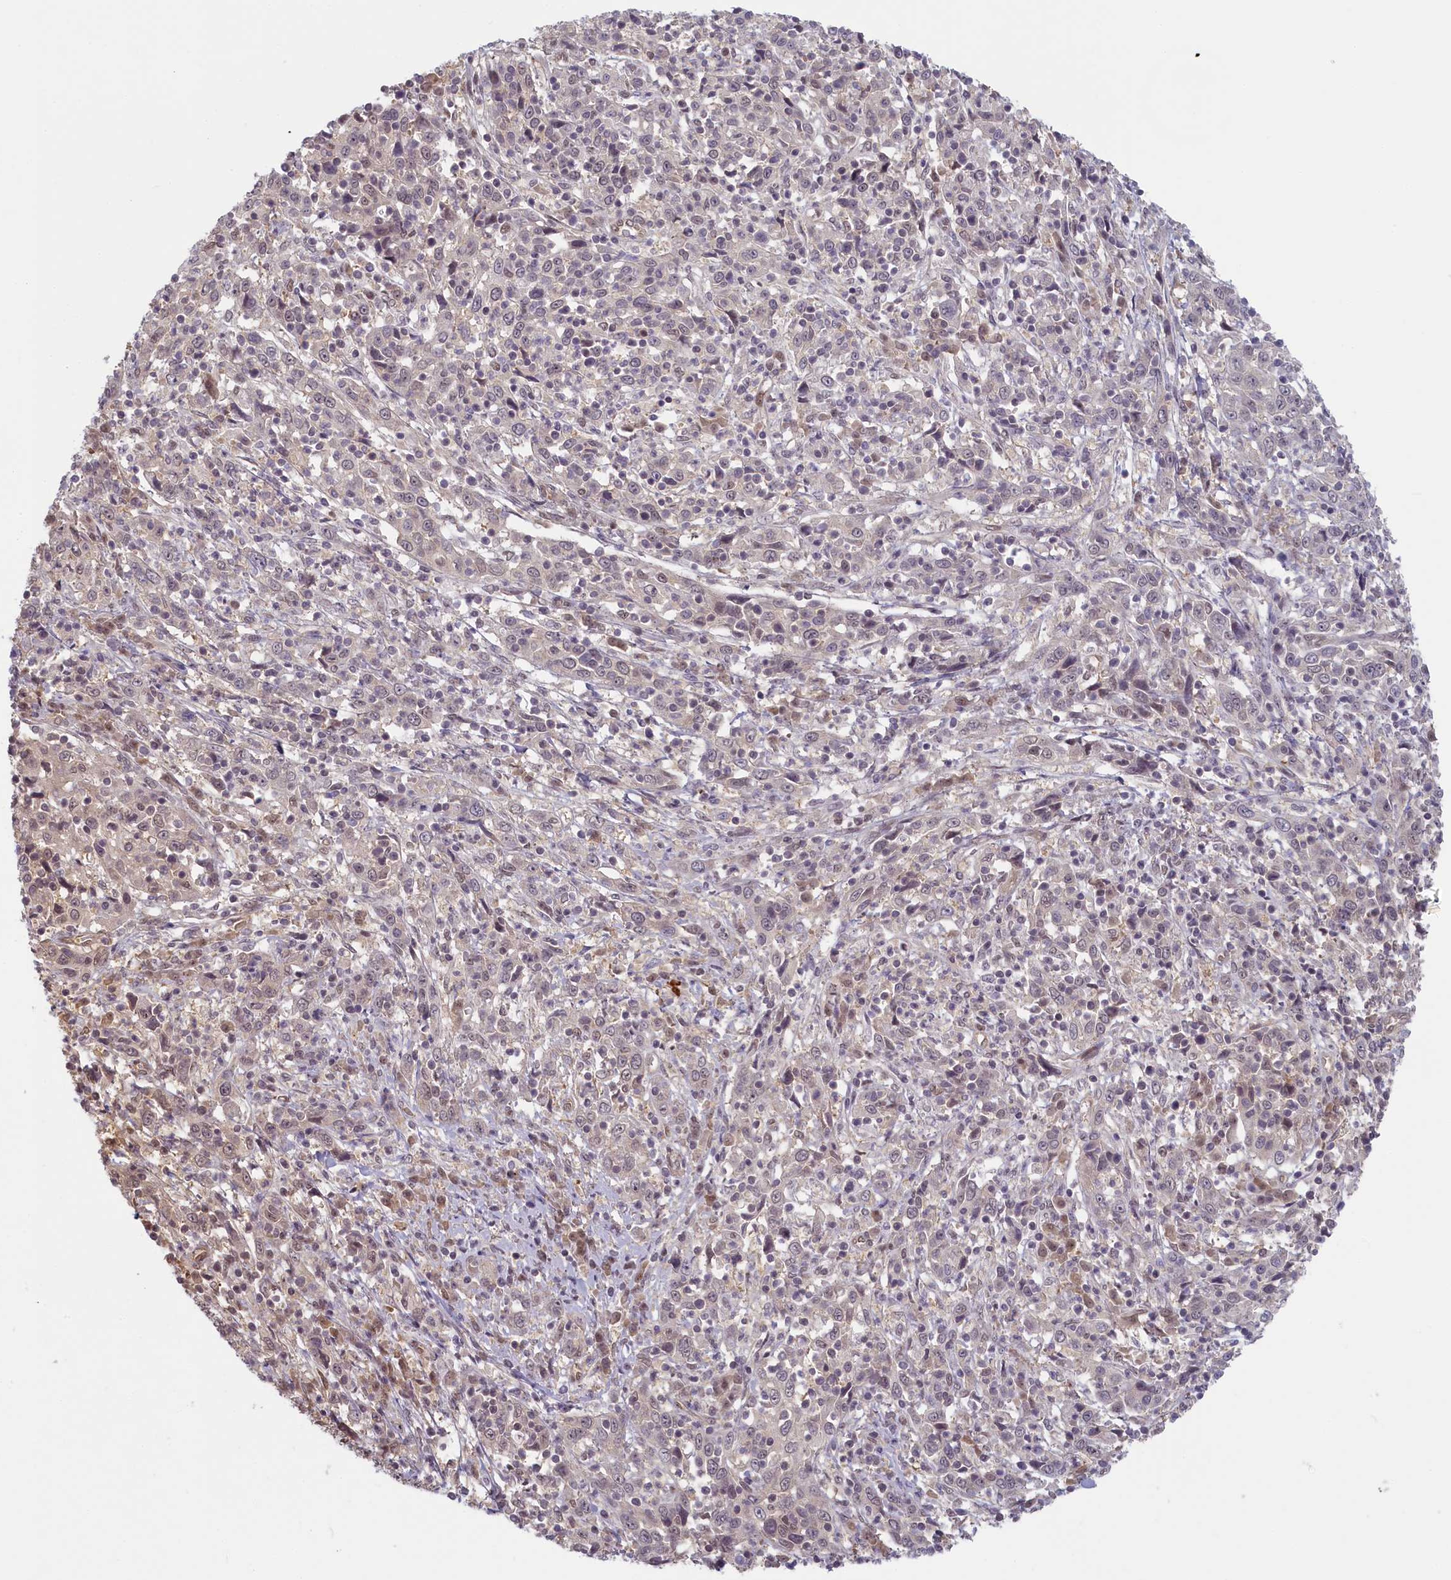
{"staining": {"intensity": "weak", "quantity": "<25%", "location": "nuclear"}, "tissue": "cervical cancer", "cell_type": "Tumor cells", "image_type": "cancer", "snomed": [{"axis": "morphology", "description": "Squamous cell carcinoma, NOS"}, {"axis": "topography", "description": "Cervix"}], "caption": "DAB immunohistochemical staining of cervical cancer (squamous cell carcinoma) shows no significant positivity in tumor cells.", "gene": "C19orf44", "patient": {"sex": "female", "age": 46}}